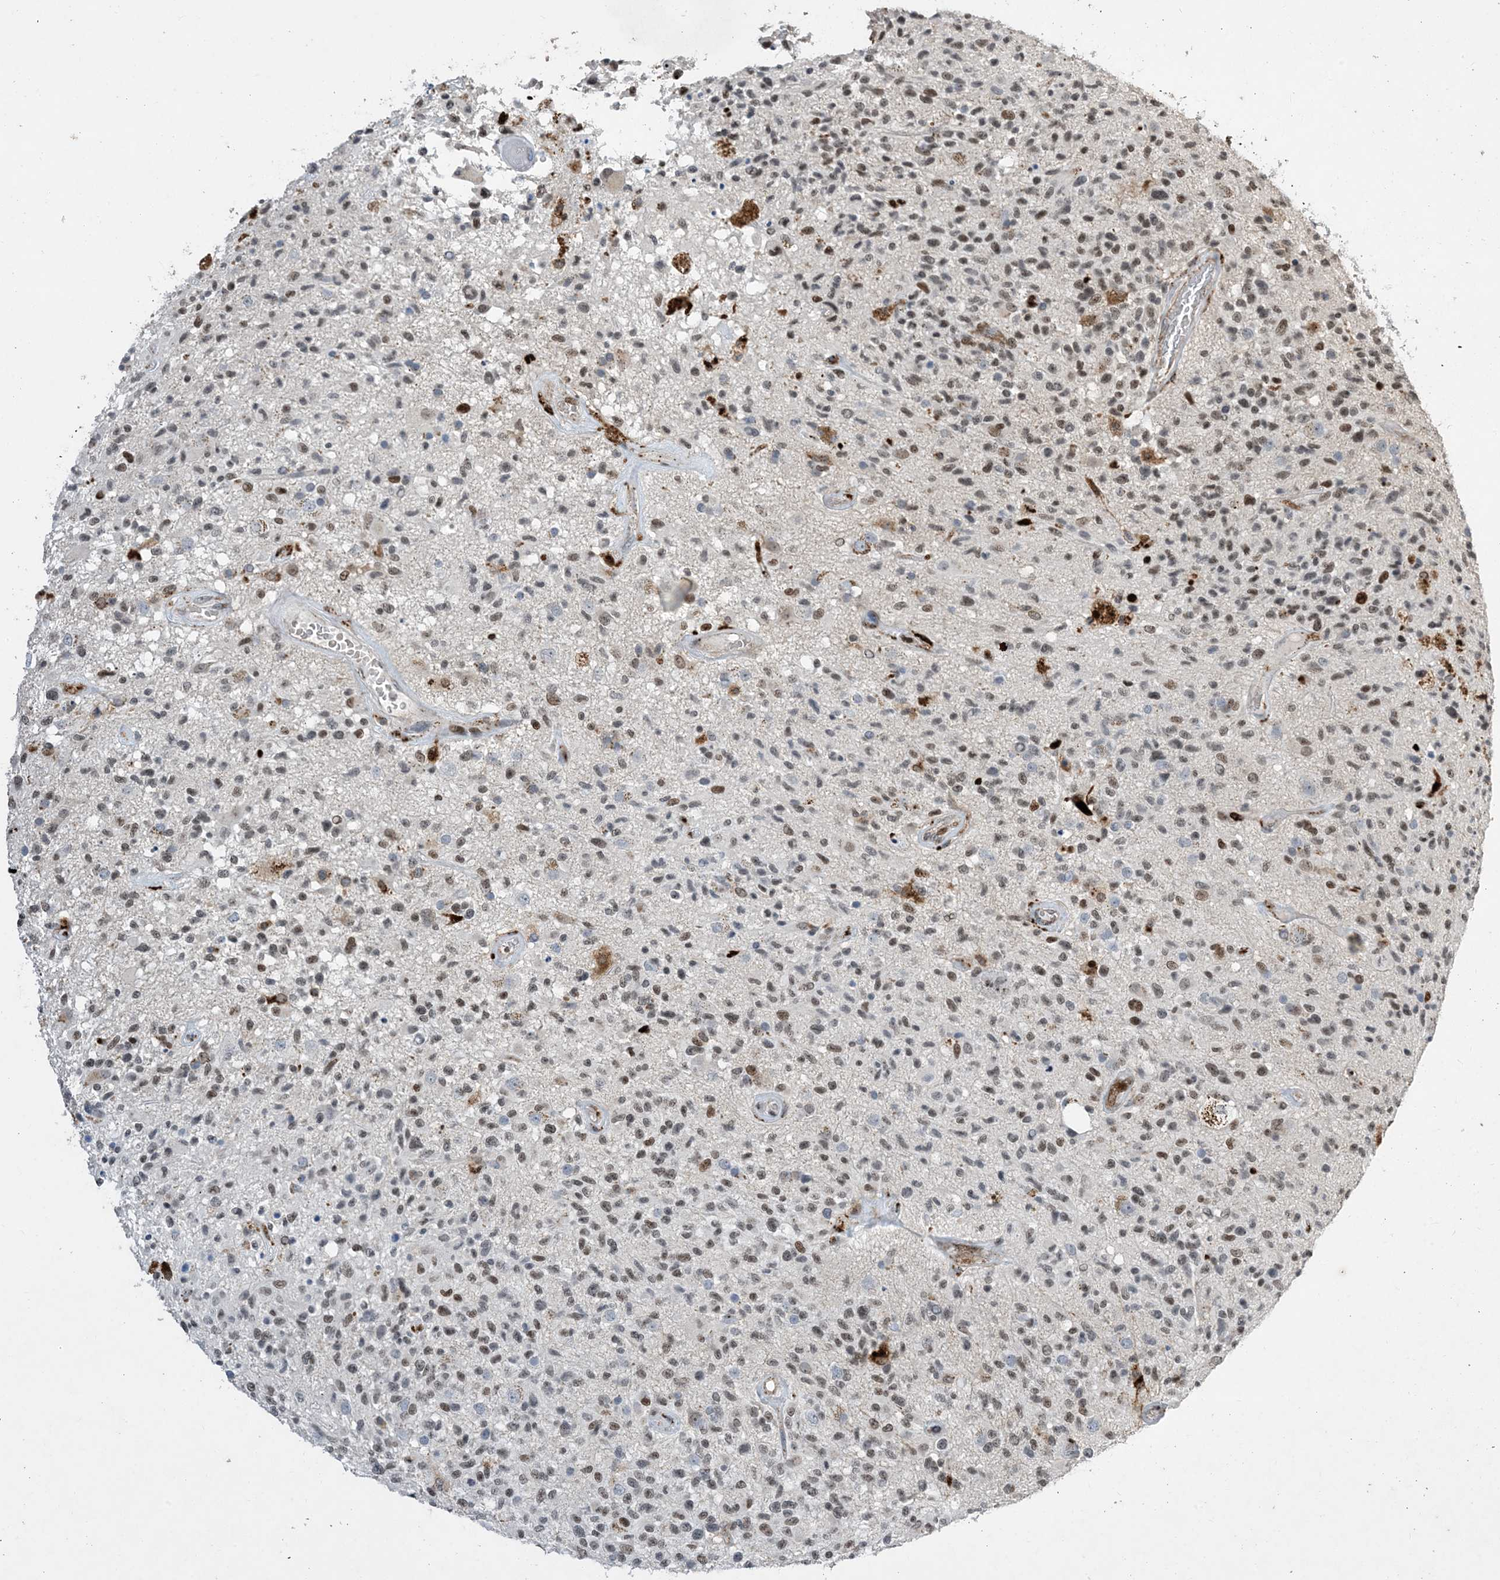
{"staining": {"intensity": "moderate", "quantity": "25%-75%", "location": "nuclear"}, "tissue": "glioma", "cell_type": "Tumor cells", "image_type": "cancer", "snomed": [{"axis": "morphology", "description": "Glioma, malignant, High grade"}, {"axis": "morphology", "description": "Glioblastoma, NOS"}, {"axis": "topography", "description": "Brain"}], "caption": "The image reveals a brown stain indicating the presence of a protein in the nuclear of tumor cells in glioma.", "gene": "SLC25A53", "patient": {"sex": "male", "age": 60}}